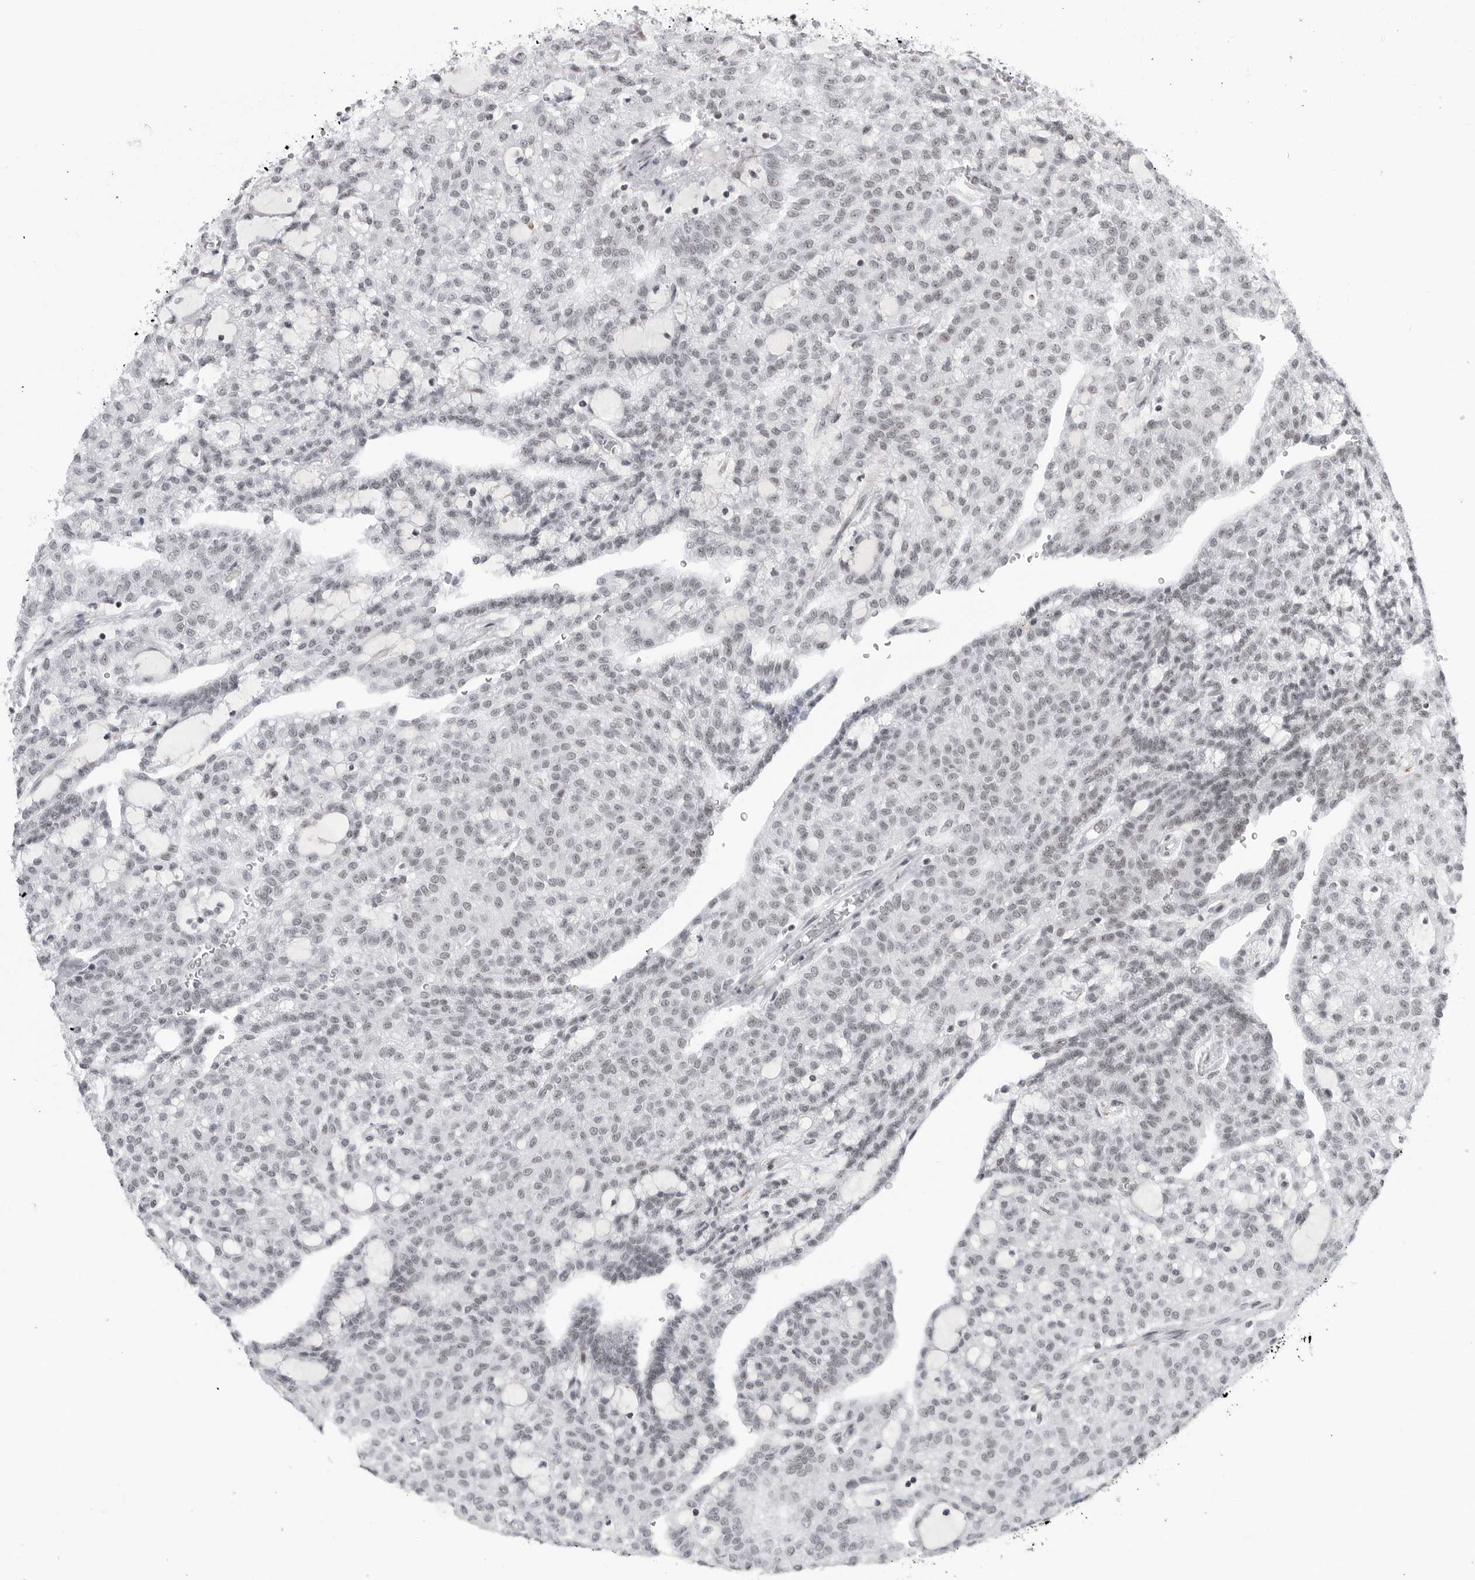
{"staining": {"intensity": "negative", "quantity": "none", "location": "none"}, "tissue": "renal cancer", "cell_type": "Tumor cells", "image_type": "cancer", "snomed": [{"axis": "morphology", "description": "Adenocarcinoma, NOS"}, {"axis": "topography", "description": "Kidney"}], "caption": "Immunohistochemistry (IHC) photomicrograph of neoplastic tissue: renal cancer (adenocarcinoma) stained with DAB (3,3'-diaminobenzidine) demonstrates no significant protein positivity in tumor cells.", "gene": "TRIM66", "patient": {"sex": "male", "age": 63}}